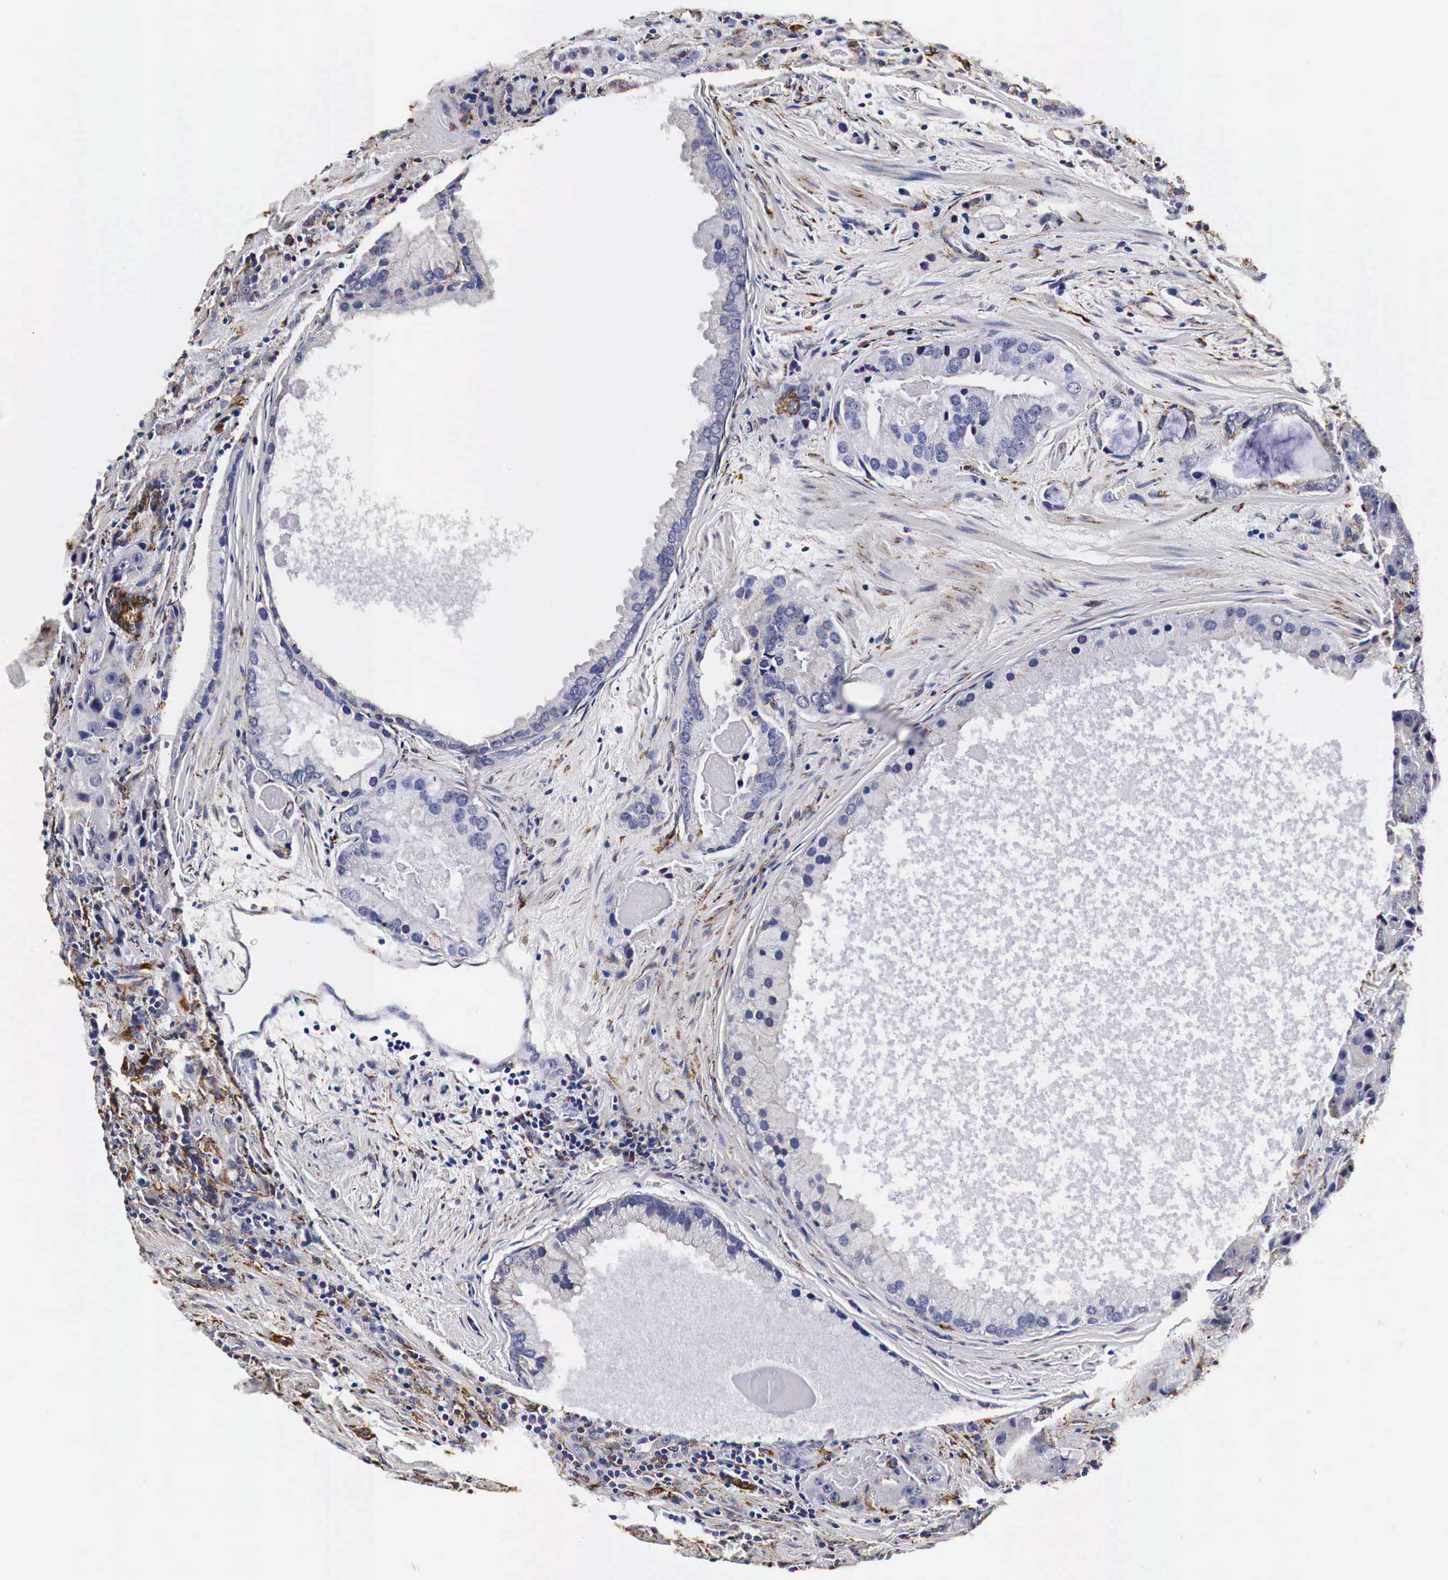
{"staining": {"intensity": "weak", "quantity": "<25%", "location": "cytoplasmic/membranous"}, "tissue": "prostate cancer", "cell_type": "Tumor cells", "image_type": "cancer", "snomed": [{"axis": "morphology", "description": "Adenocarcinoma, Medium grade"}, {"axis": "topography", "description": "Prostate"}], "caption": "DAB (3,3'-diaminobenzidine) immunohistochemical staining of human prostate cancer (medium-grade adenocarcinoma) exhibits no significant expression in tumor cells. The staining was performed using DAB to visualize the protein expression in brown, while the nuclei were stained in blue with hematoxylin (Magnification: 20x).", "gene": "CKAP4", "patient": {"sex": "male", "age": 70}}